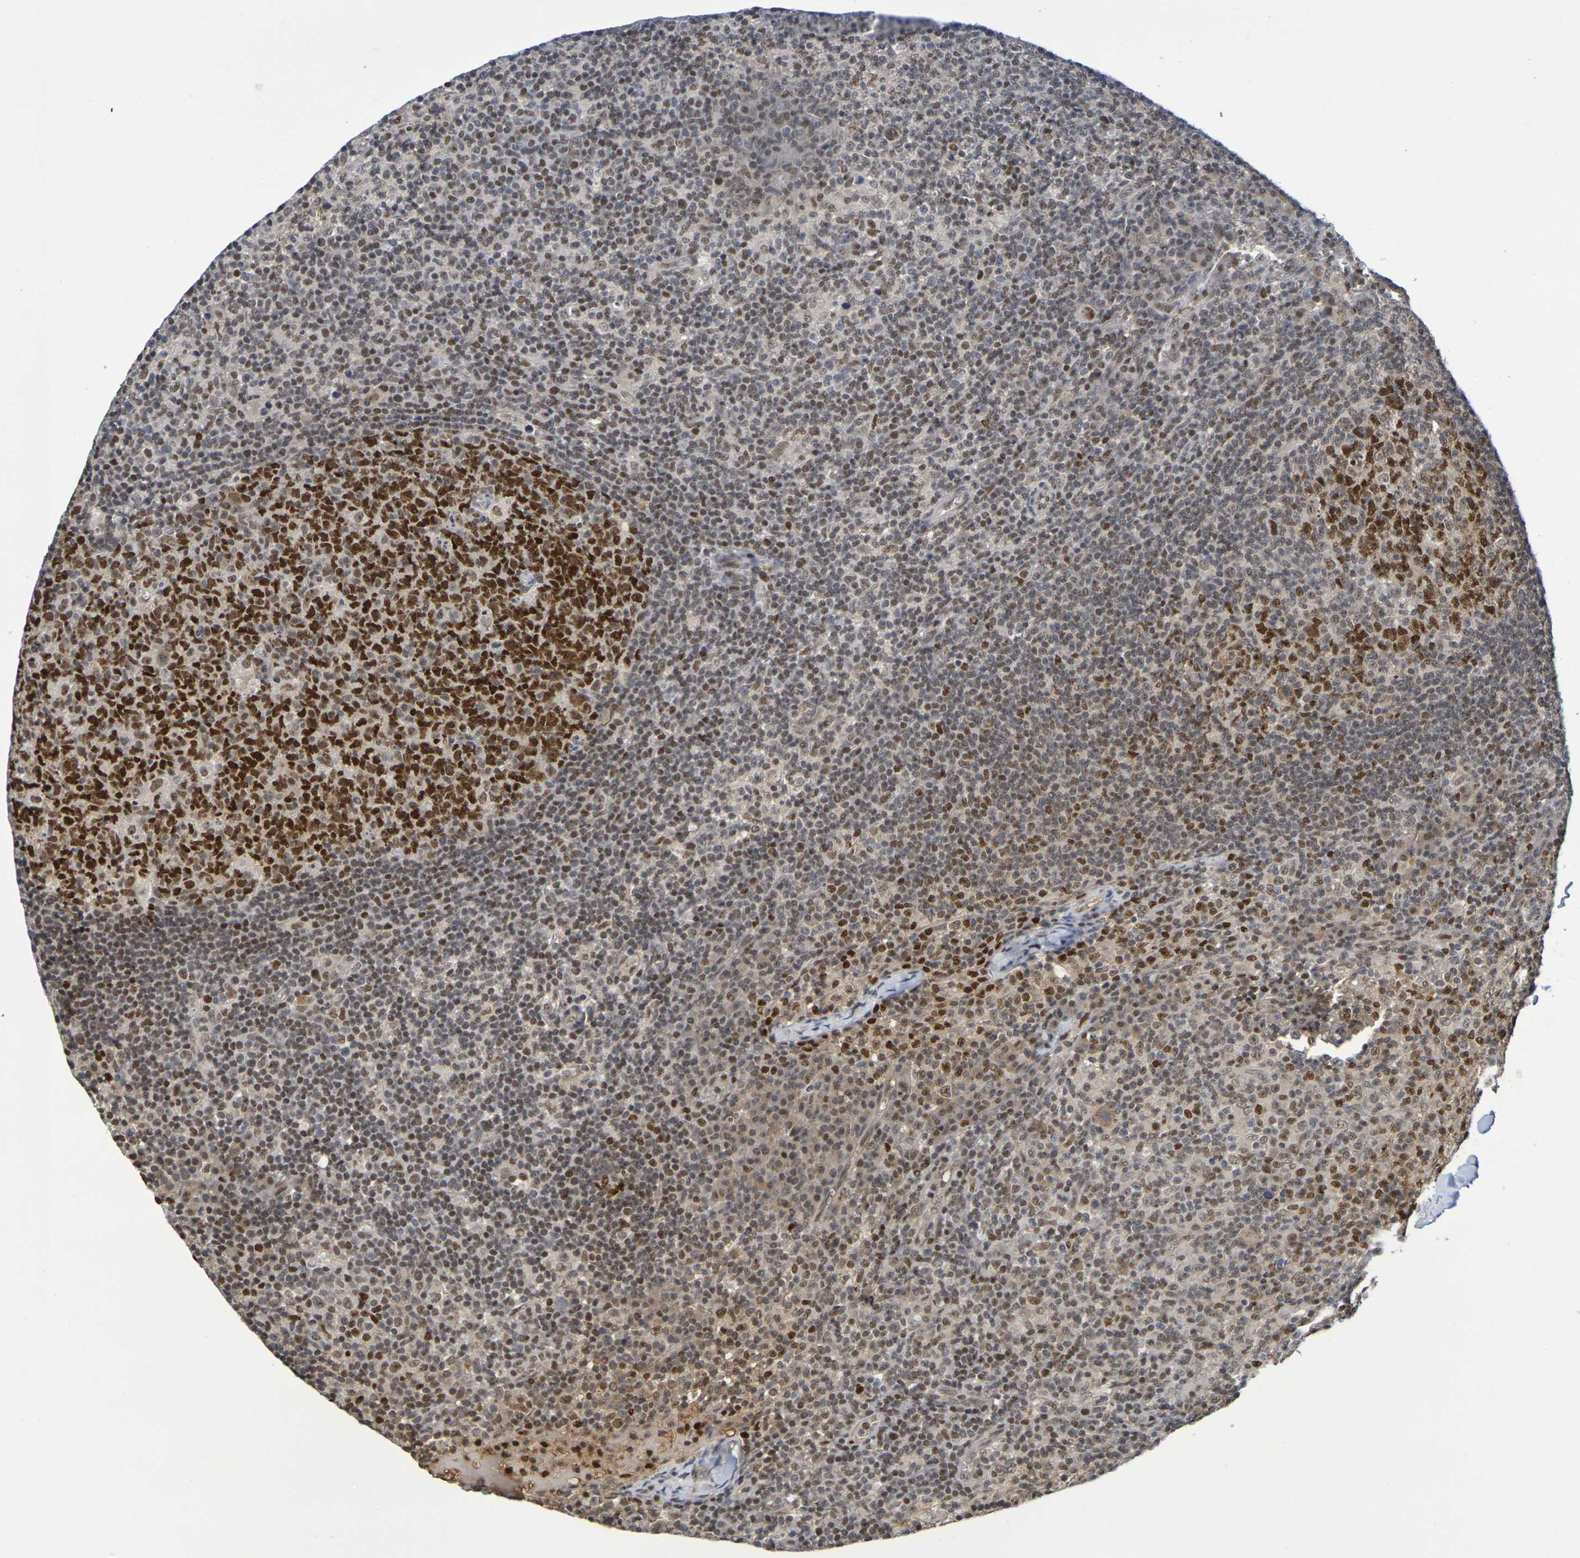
{"staining": {"intensity": "strong", "quantity": ">75%", "location": "nuclear"}, "tissue": "lymph node", "cell_type": "Germinal center cells", "image_type": "normal", "snomed": [{"axis": "morphology", "description": "Normal tissue, NOS"}, {"axis": "morphology", "description": "Inflammation, NOS"}, {"axis": "topography", "description": "Lymph node"}], "caption": "Immunohistochemistry (IHC) (DAB) staining of unremarkable lymph node reveals strong nuclear protein expression in about >75% of germinal center cells.", "gene": "TERF2", "patient": {"sex": "male", "age": 55}}